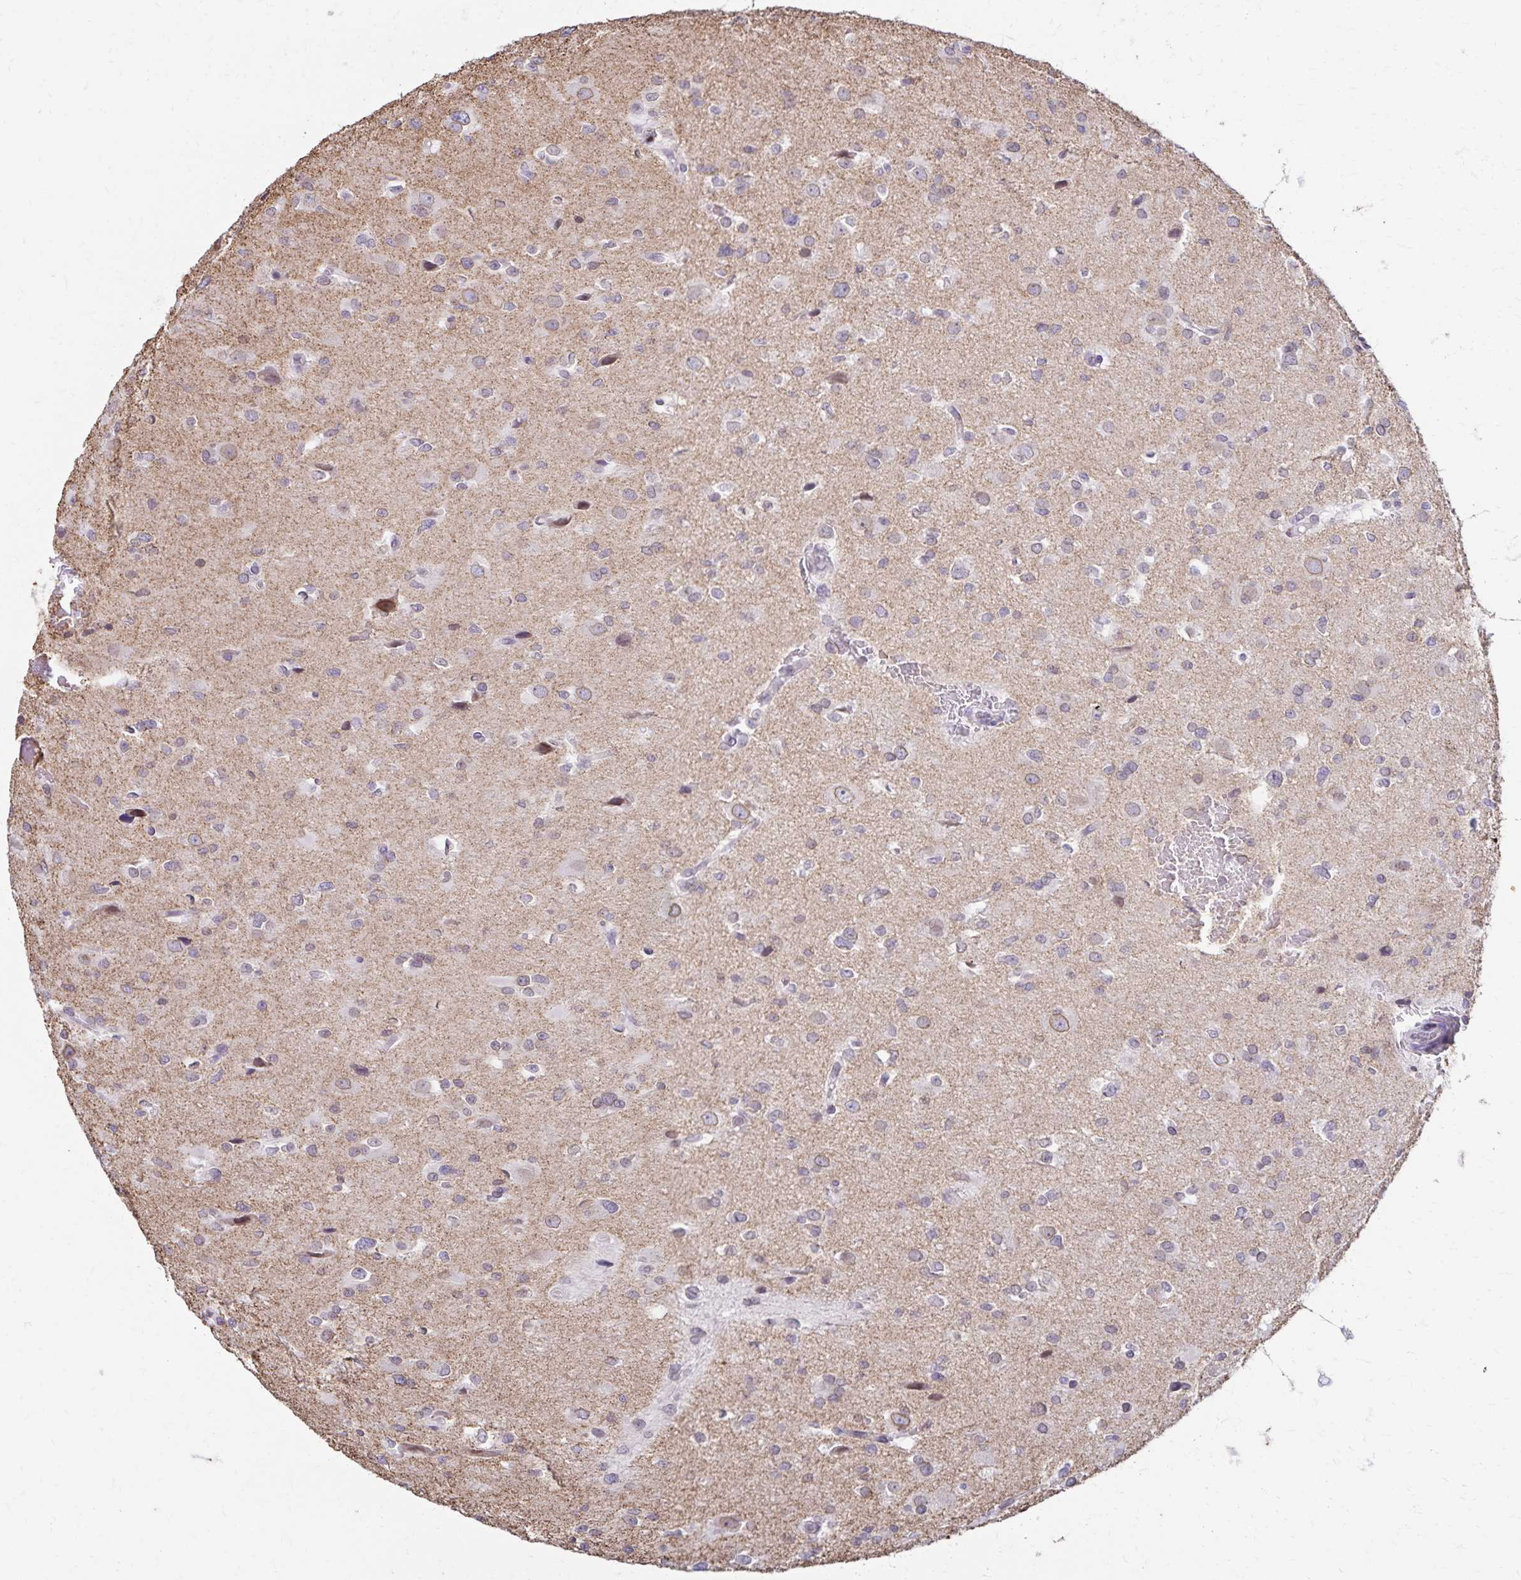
{"staining": {"intensity": "negative", "quantity": "none", "location": "none"}, "tissue": "glioma", "cell_type": "Tumor cells", "image_type": "cancer", "snomed": [{"axis": "morphology", "description": "Glioma, malignant, Low grade"}, {"axis": "topography", "description": "Brain"}], "caption": "There is no significant expression in tumor cells of malignant glioma (low-grade).", "gene": "FAM166C", "patient": {"sex": "female", "age": 32}}